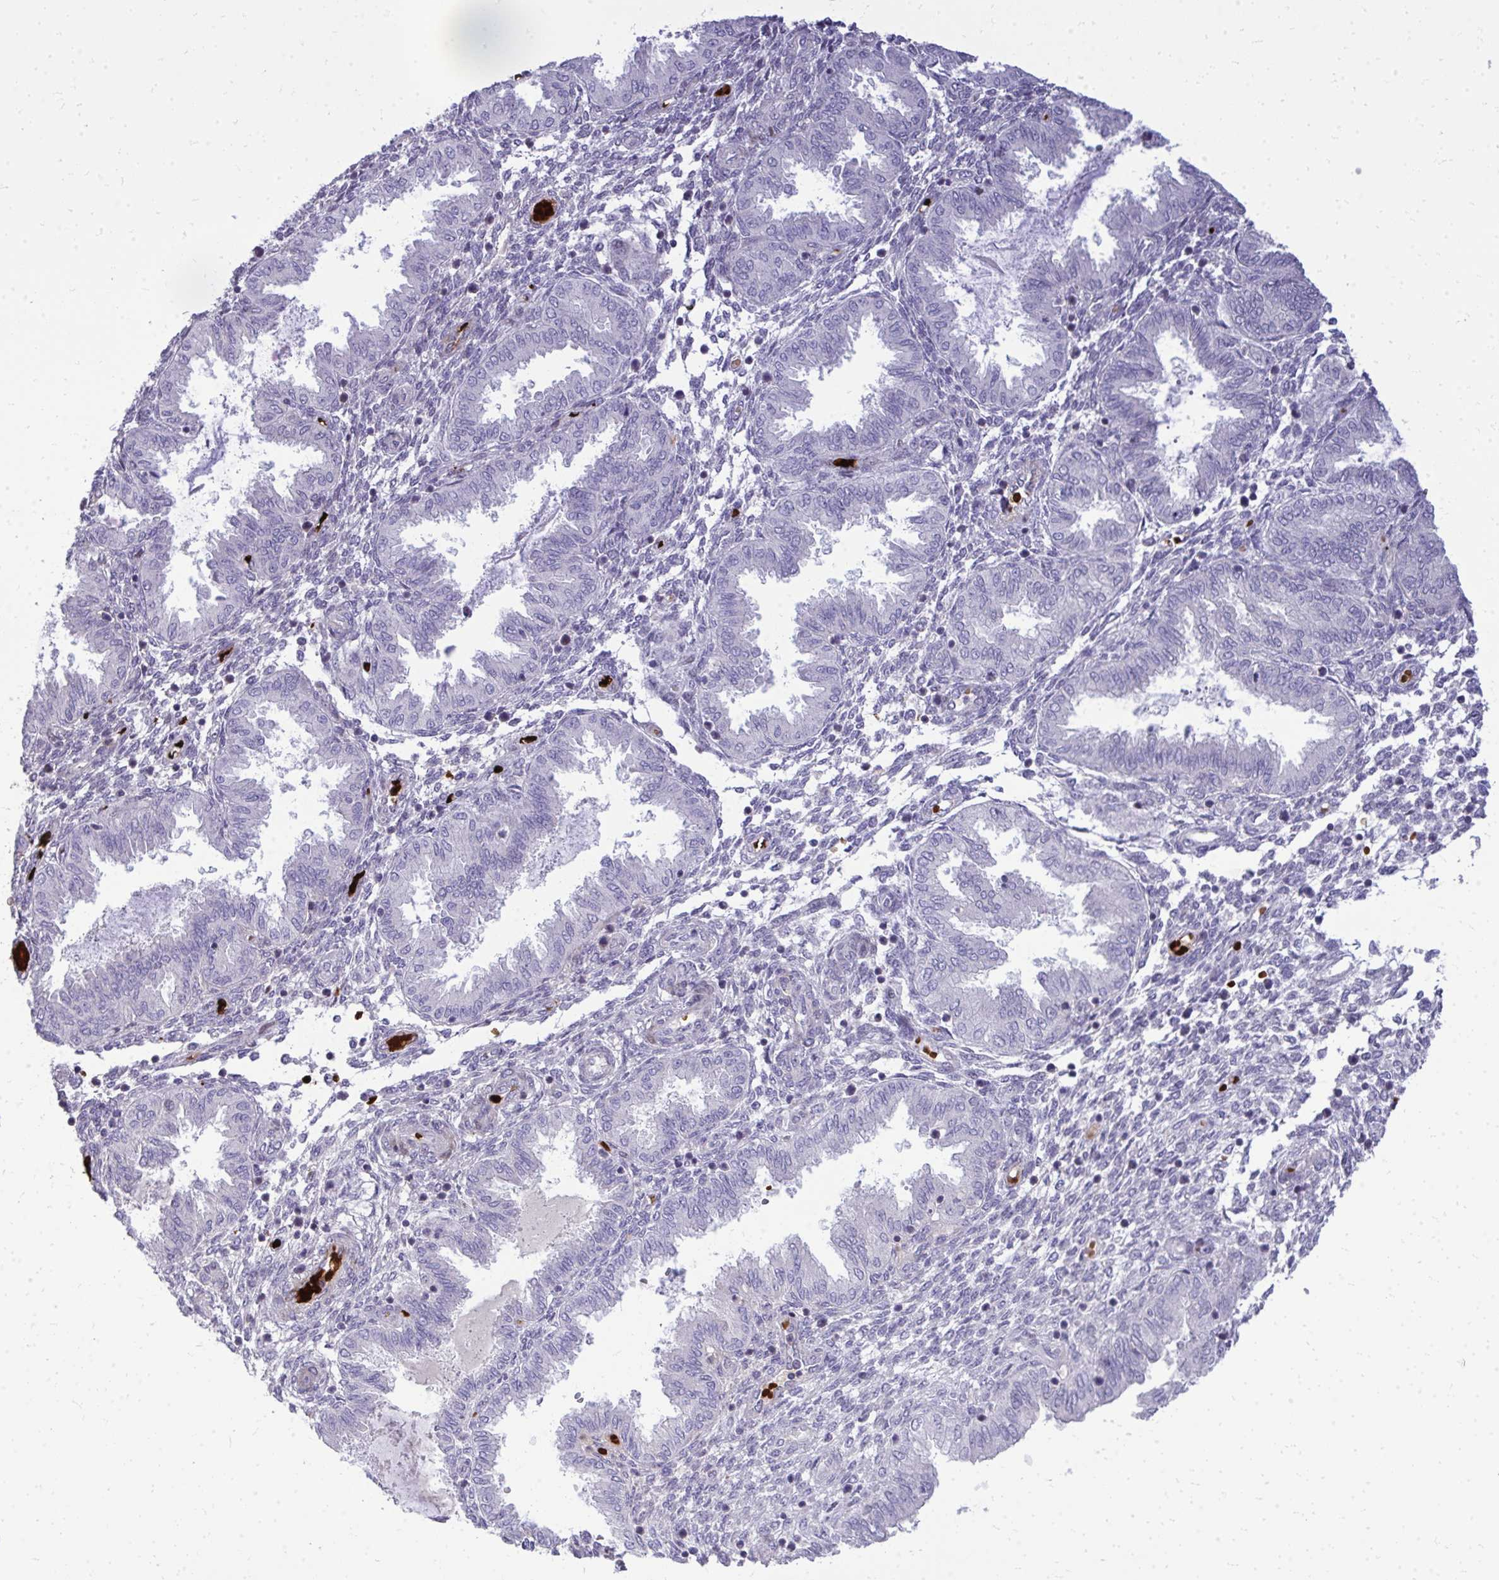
{"staining": {"intensity": "negative", "quantity": "none", "location": "none"}, "tissue": "endometrium", "cell_type": "Cells in endometrial stroma", "image_type": "normal", "snomed": [{"axis": "morphology", "description": "Normal tissue, NOS"}, {"axis": "topography", "description": "Endometrium"}], "caption": "The photomicrograph shows no staining of cells in endometrial stroma in normal endometrium.", "gene": "DLX4", "patient": {"sex": "female", "age": 33}}